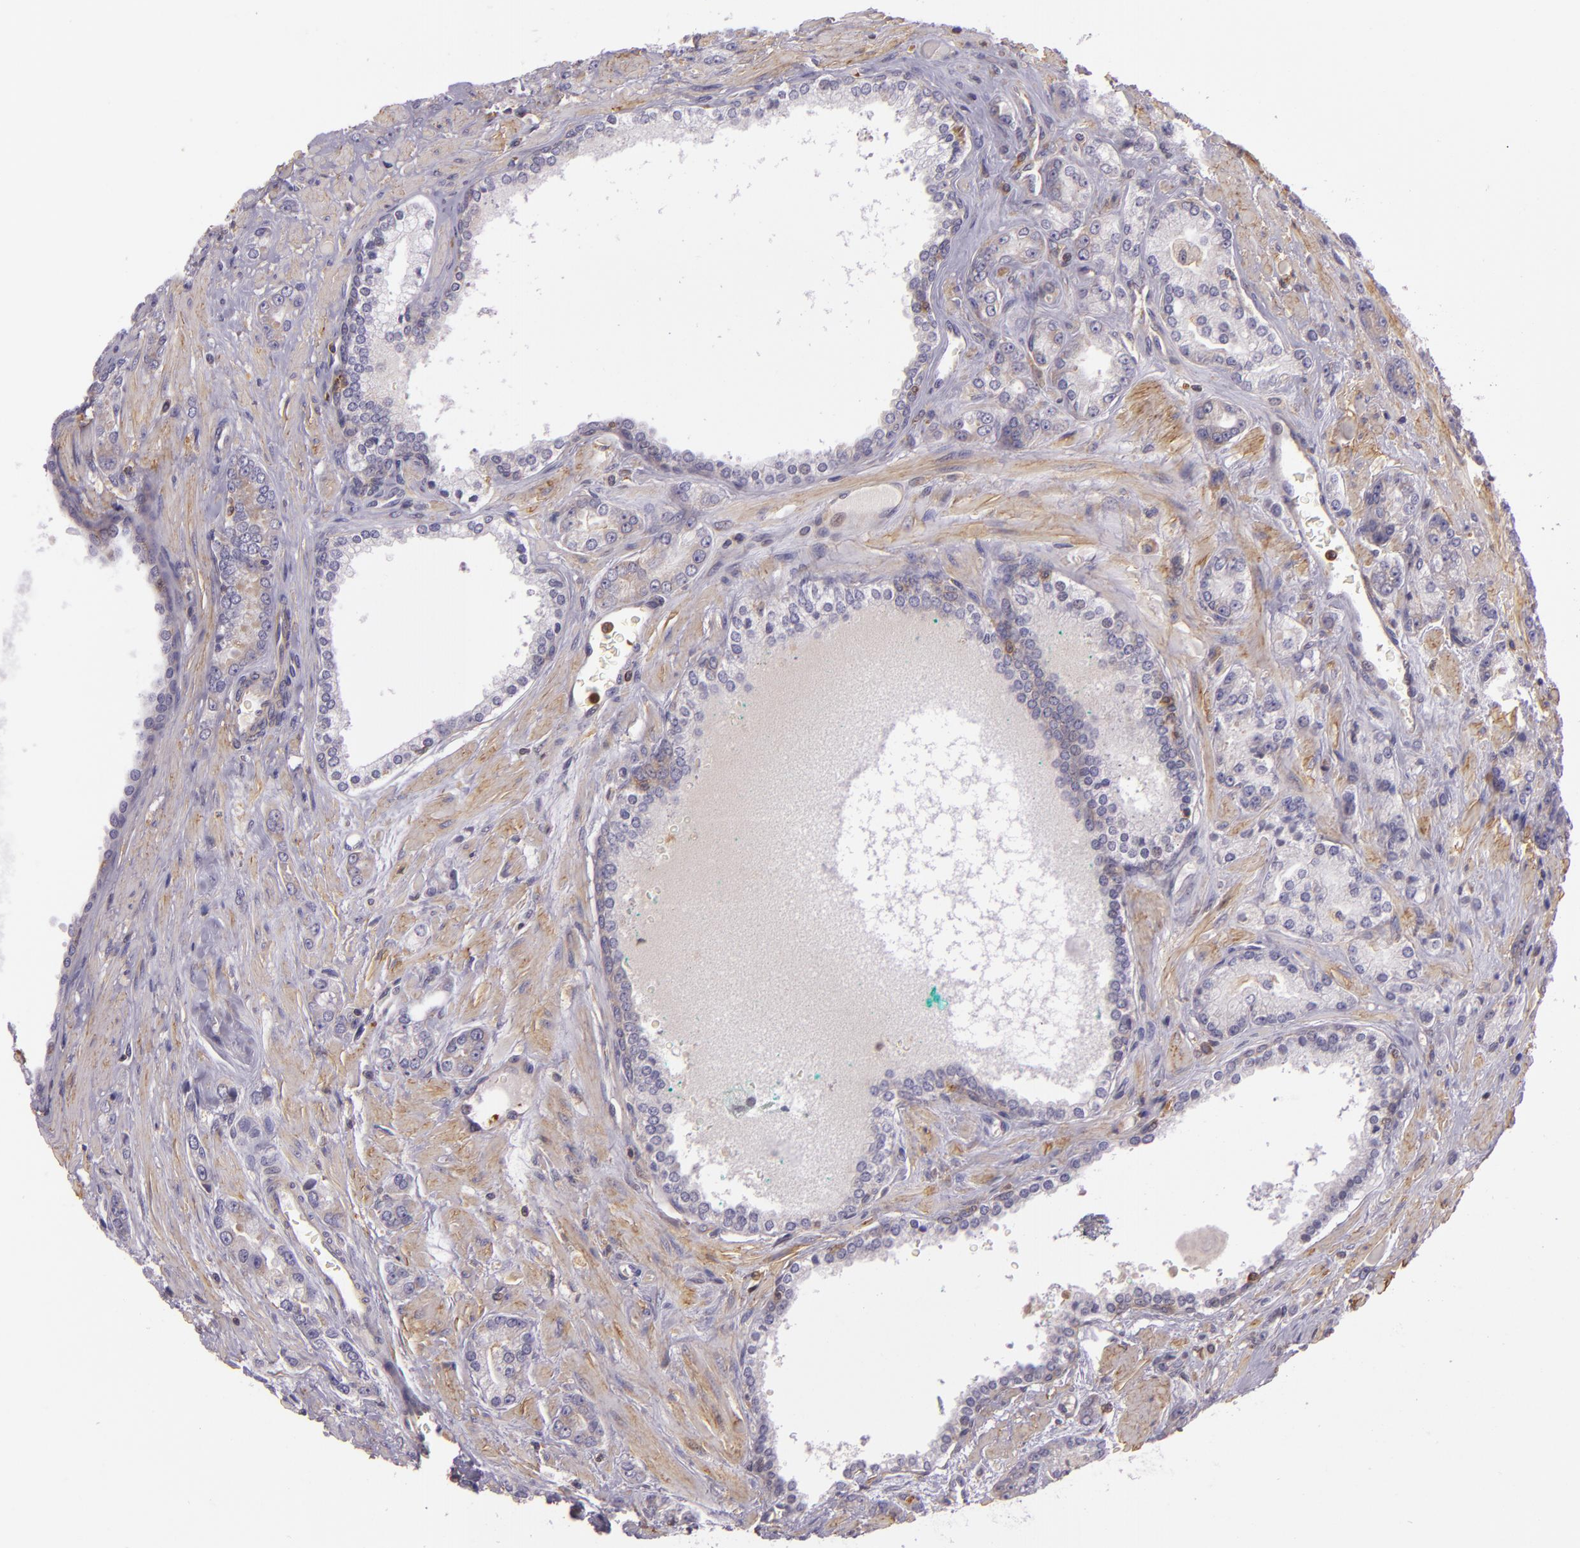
{"staining": {"intensity": "weak", "quantity": "<25%", "location": "cytoplasmic/membranous"}, "tissue": "prostate cancer", "cell_type": "Tumor cells", "image_type": "cancer", "snomed": [{"axis": "morphology", "description": "Adenocarcinoma, High grade"}, {"axis": "topography", "description": "Prostate"}], "caption": "IHC image of neoplastic tissue: human high-grade adenocarcinoma (prostate) stained with DAB (3,3'-diaminobenzidine) demonstrates no significant protein positivity in tumor cells.", "gene": "TLN1", "patient": {"sex": "male", "age": 71}}